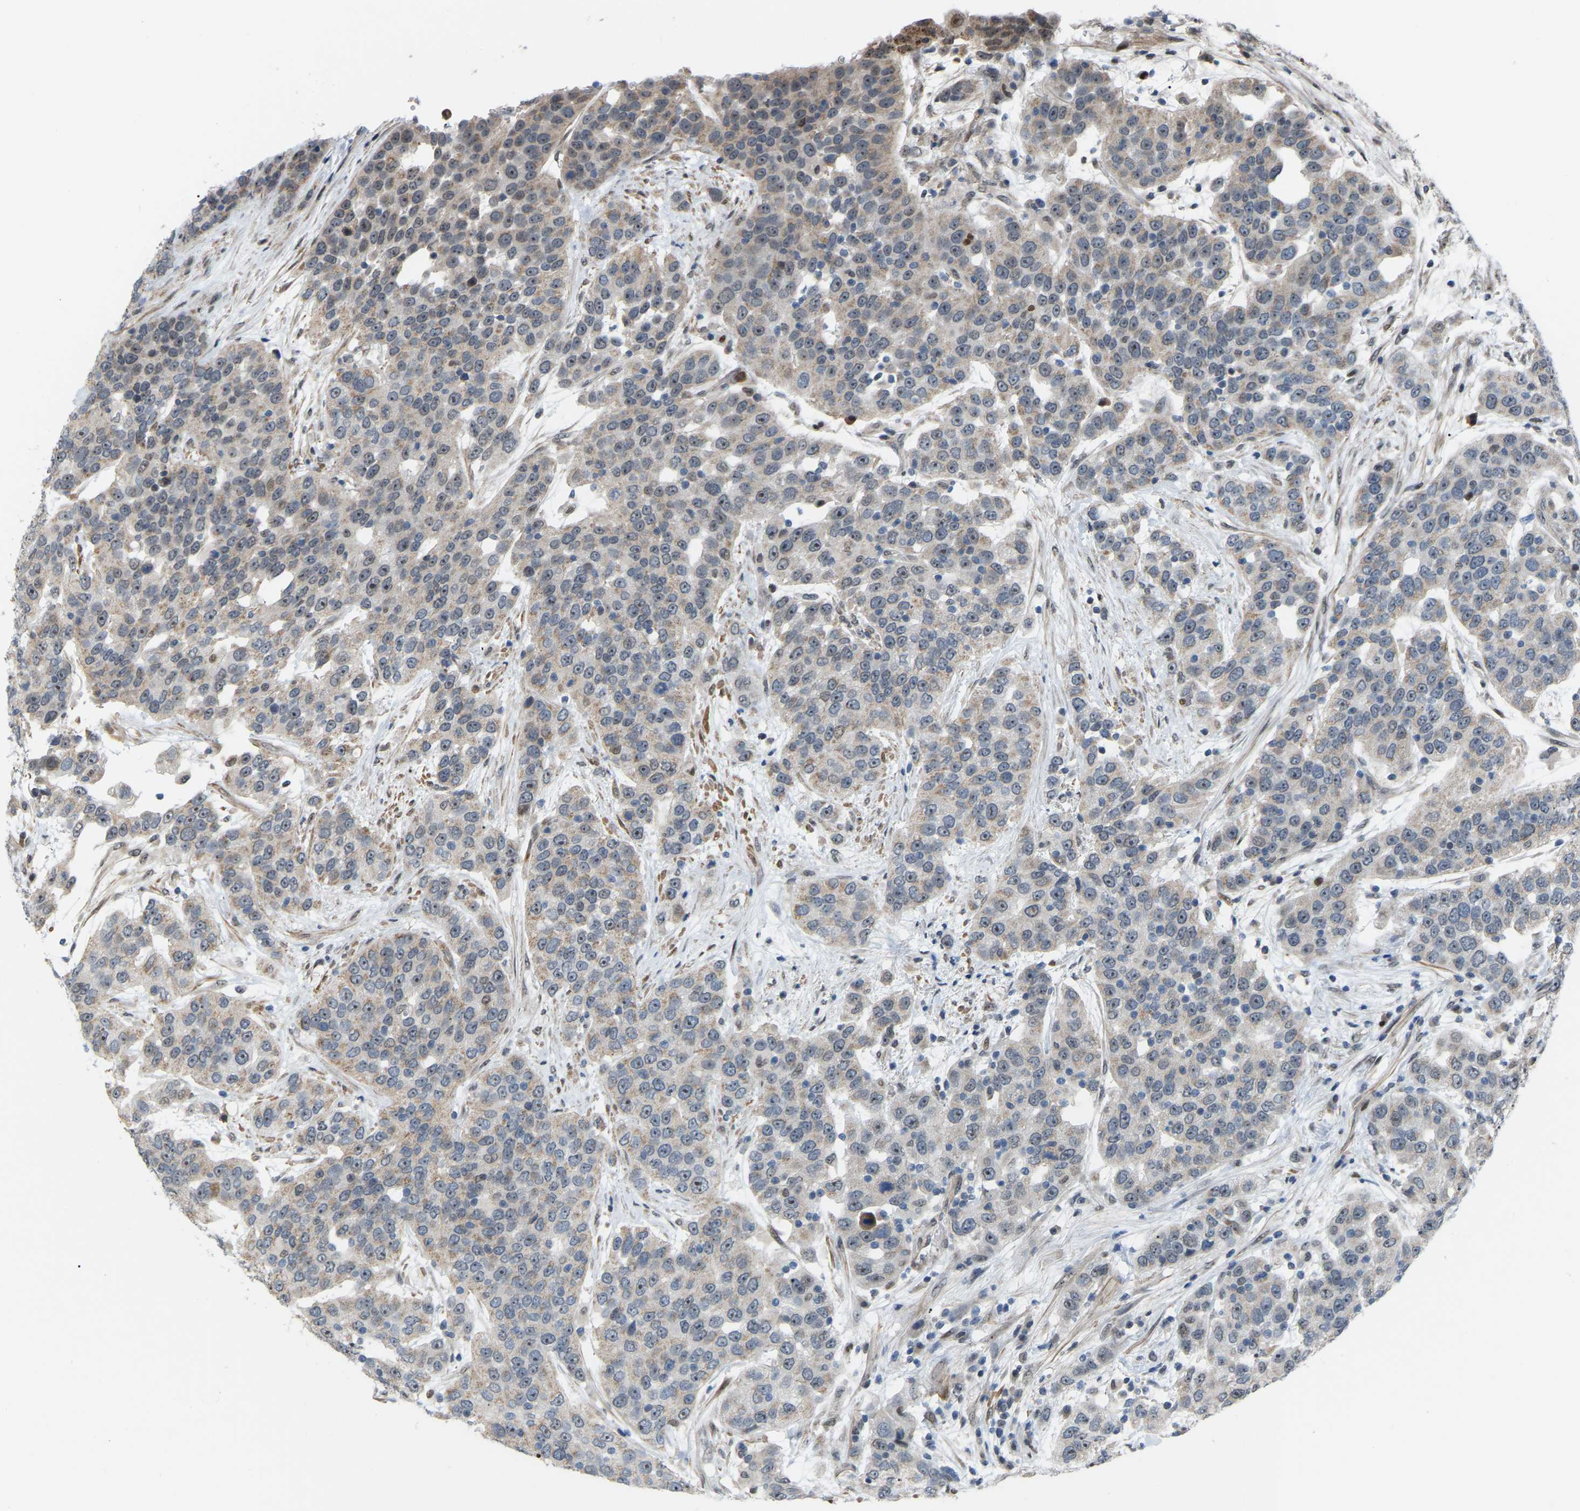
{"staining": {"intensity": "weak", "quantity": "25%-75%", "location": "cytoplasmic/membranous"}, "tissue": "urothelial cancer", "cell_type": "Tumor cells", "image_type": "cancer", "snomed": [{"axis": "morphology", "description": "Urothelial carcinoma, High grade"}, {"axis": "topography", "description": "Urinary bladder"}], "caption": "Urothelial carcinoma (high-grade) was stained to show a protein in brown. There is low levels of weak cytoplasmic/membranous staining in approximately 25%-75% of tumor cells.", "gene": "CROT", "patient": {"sex": "female", "age": 80}}